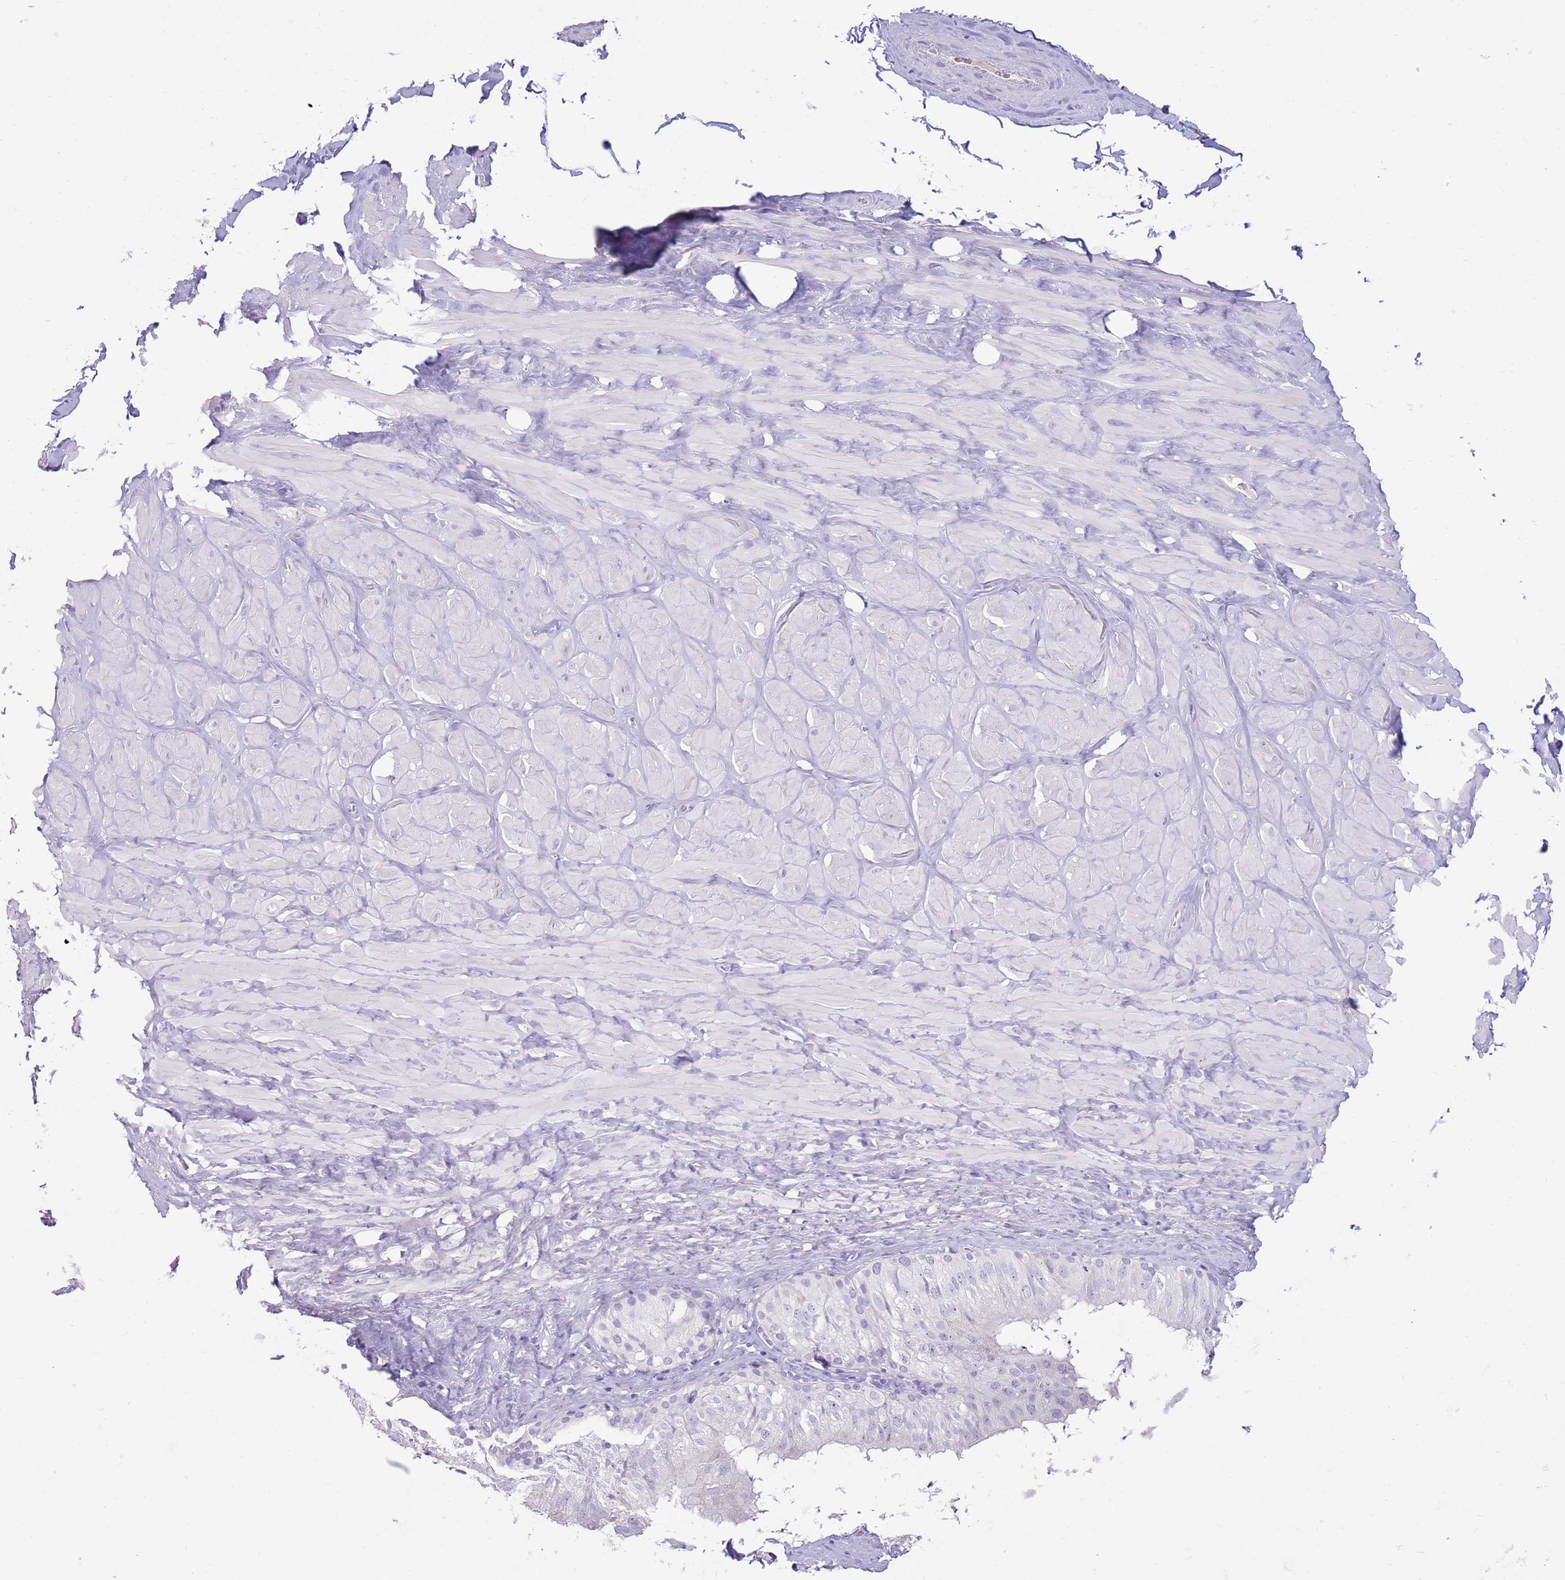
{"staining": {"intensity": "negative", "quantity": "none", "location": "none"}, "tissue": "adipose tissue", "cell_type": "Adipocytes", "image_type": "normal", "snomed": [{"axis": "morphology", "description": "Normal tissue, NOS"}, {"axis": "topography", "description": "Soft tissue"}, {"axis": "topography", "description": "Adipose tissue"}, {"axis": "topography", "description": "Vascular tissue"}, {"axis": "topography", "description": "Peripheral nerve tissue"}], "caption": "This is a photomicrograph of immunohistochemistry (IHC) staining of unremarkable adipose tissue, which shows no staining in adipocytes. The staining was performed using DAB to visualize the protein expression in brown, while the nuclei were stained in blue with hematoxylin (Magnification: 20x).", "gene": "TOX2", "patient": {"sex": "male", "age": 46}}